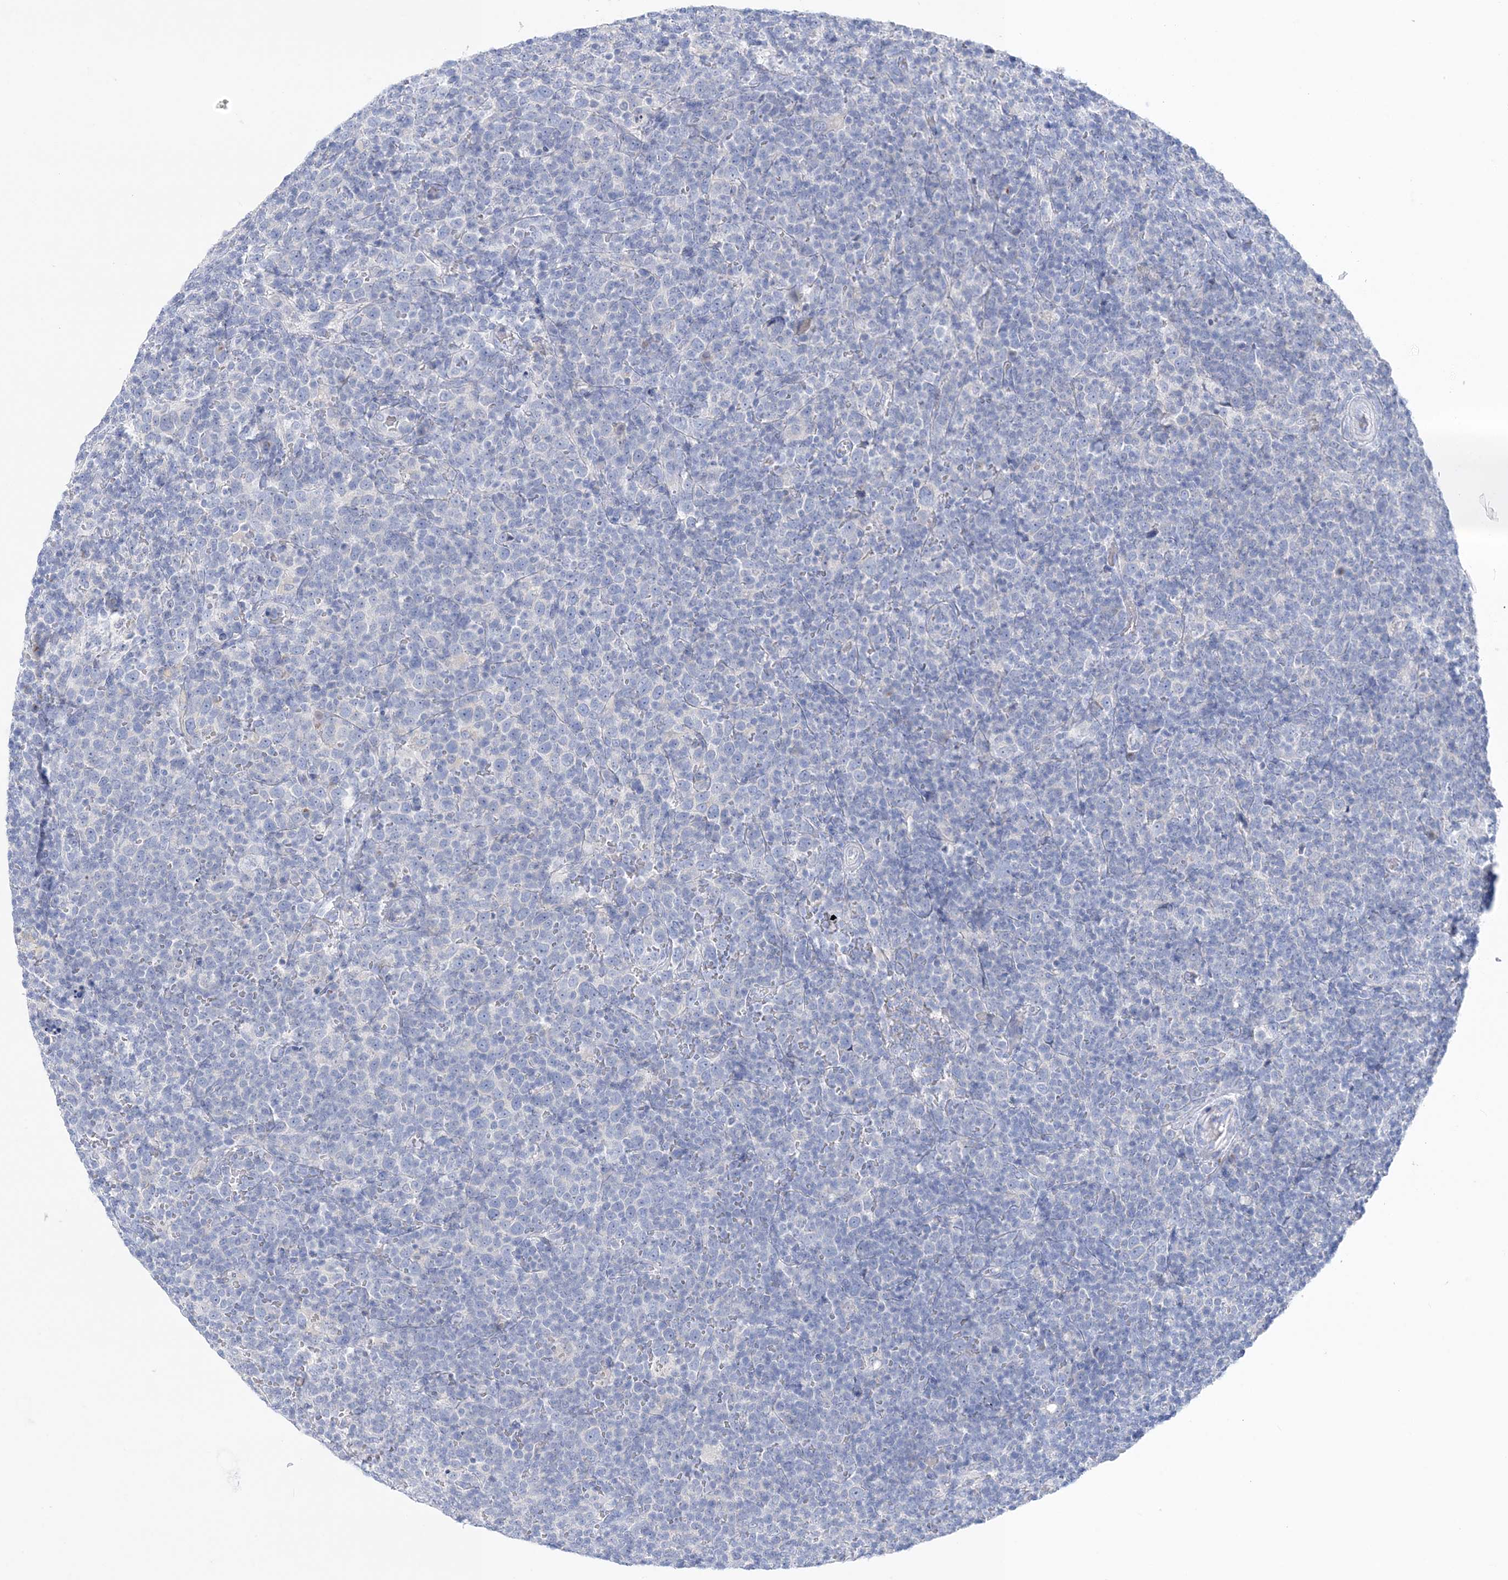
{"staining": {"intensity": "negative", "quantity": "none", "location": "none"}, "tissue": "lymphoma", "cell_type": "Tumor cells", "image_type": "cancer", "snomed": [{"axis": "morphology", "description": "Malignant lymphoma, non-Hodgkin's type, High grade"}, {"axis": "topography", "description": "Lymph node"}], "caption": "There is no significant staining in tumor cells of lymphoma.", "gene": "SLC5A6", "patient": {"sex": "male", "age": 61}}